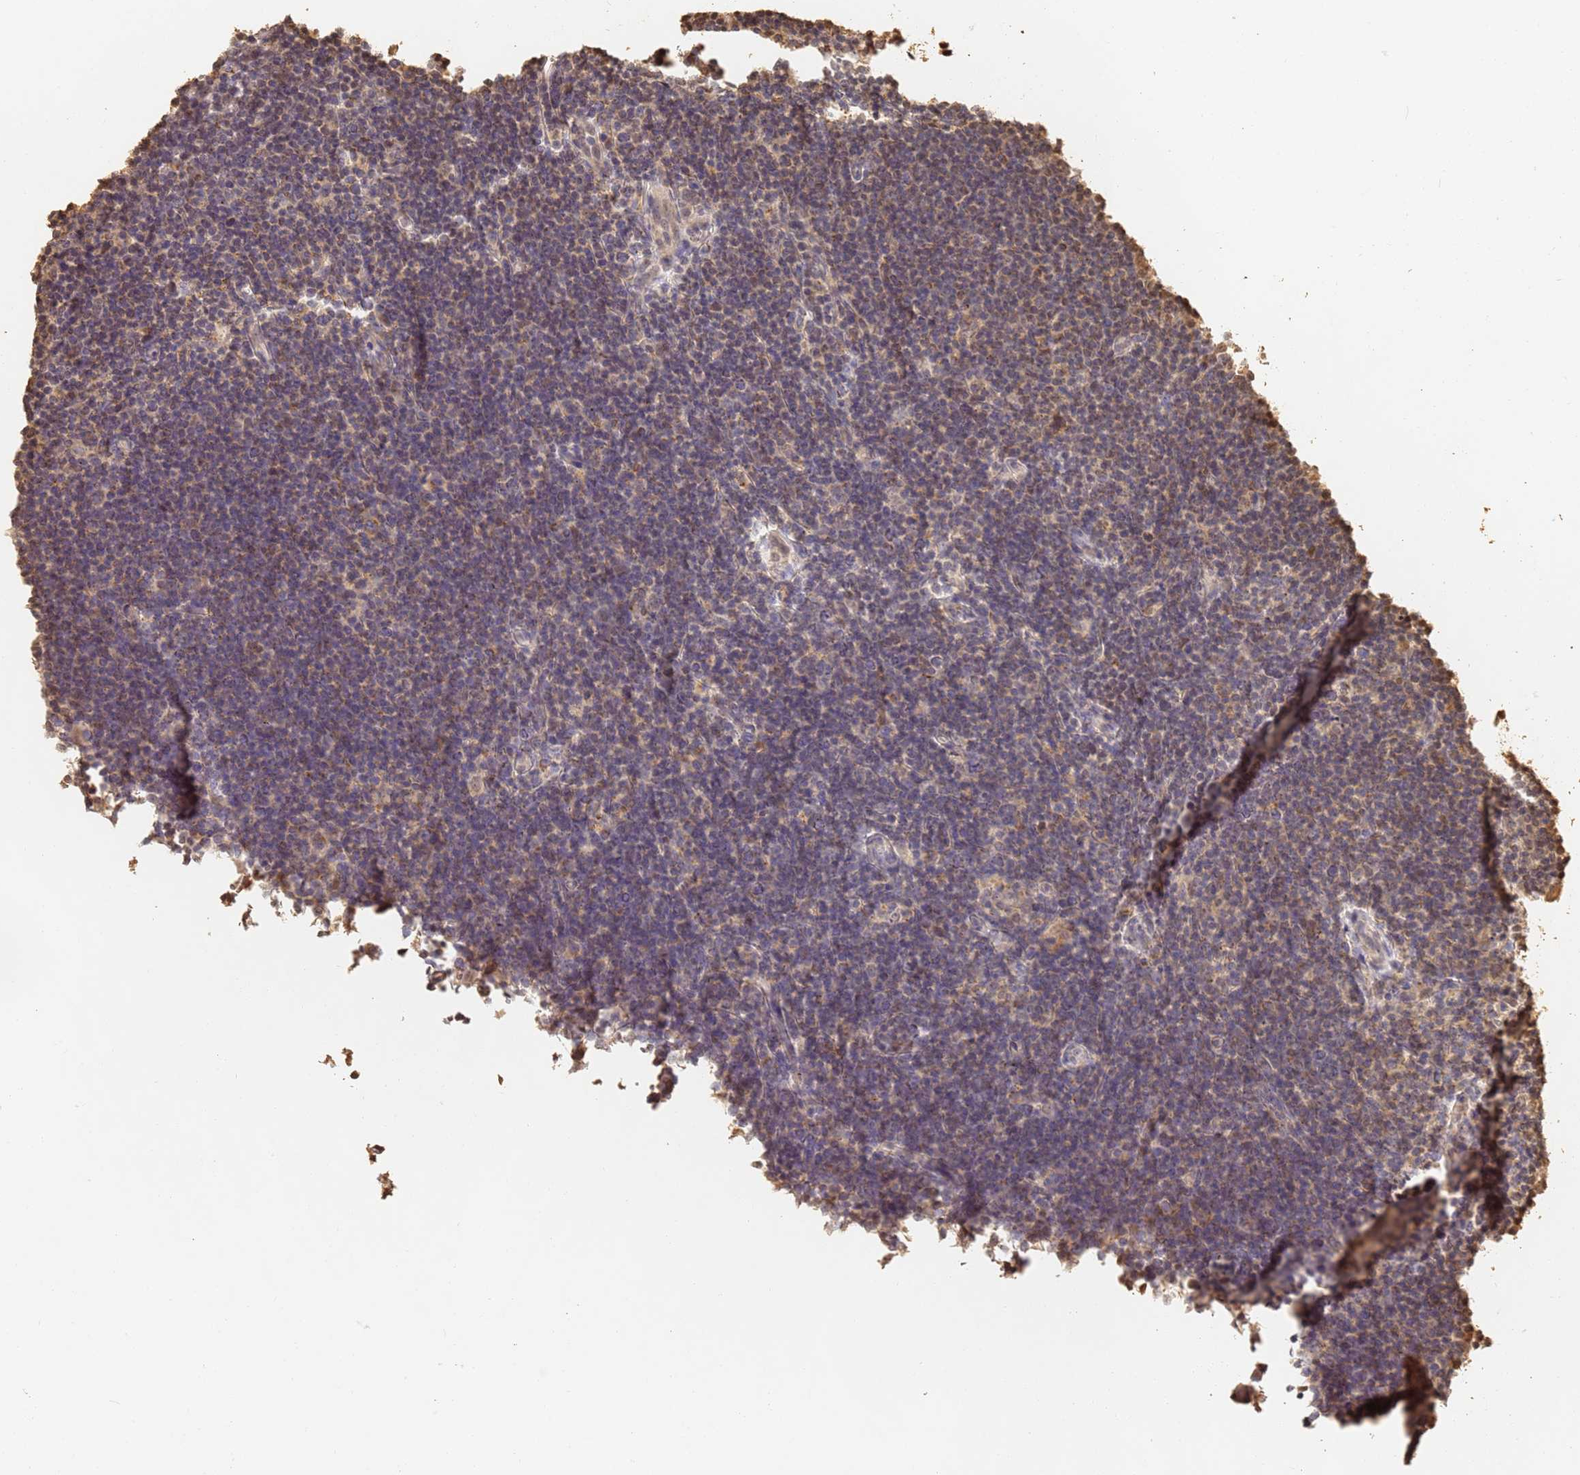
{"staining": {"intensity": "weak", "quantity": "<25%", "location": "cytoplasmic/membranous"}, "tissue": "lymphoma", "cell_type": "Tumor cells", "image_type": "cancer", "snomed": [{"axis": "morphology", "description": "Hodgkin's disease, NOS"}, {"axis": "topography", "description": "Lymph node"}], "caption": "Immunohistochemistry histopathology image of neoplastic tissue: human Hodgkin's disease stained with DAB (3,3'-diaminobenzidine) reveals no significant protein staining in tumor cells.", "gene": "JAK2", "patient": {"sex": "female", "age": 57}}